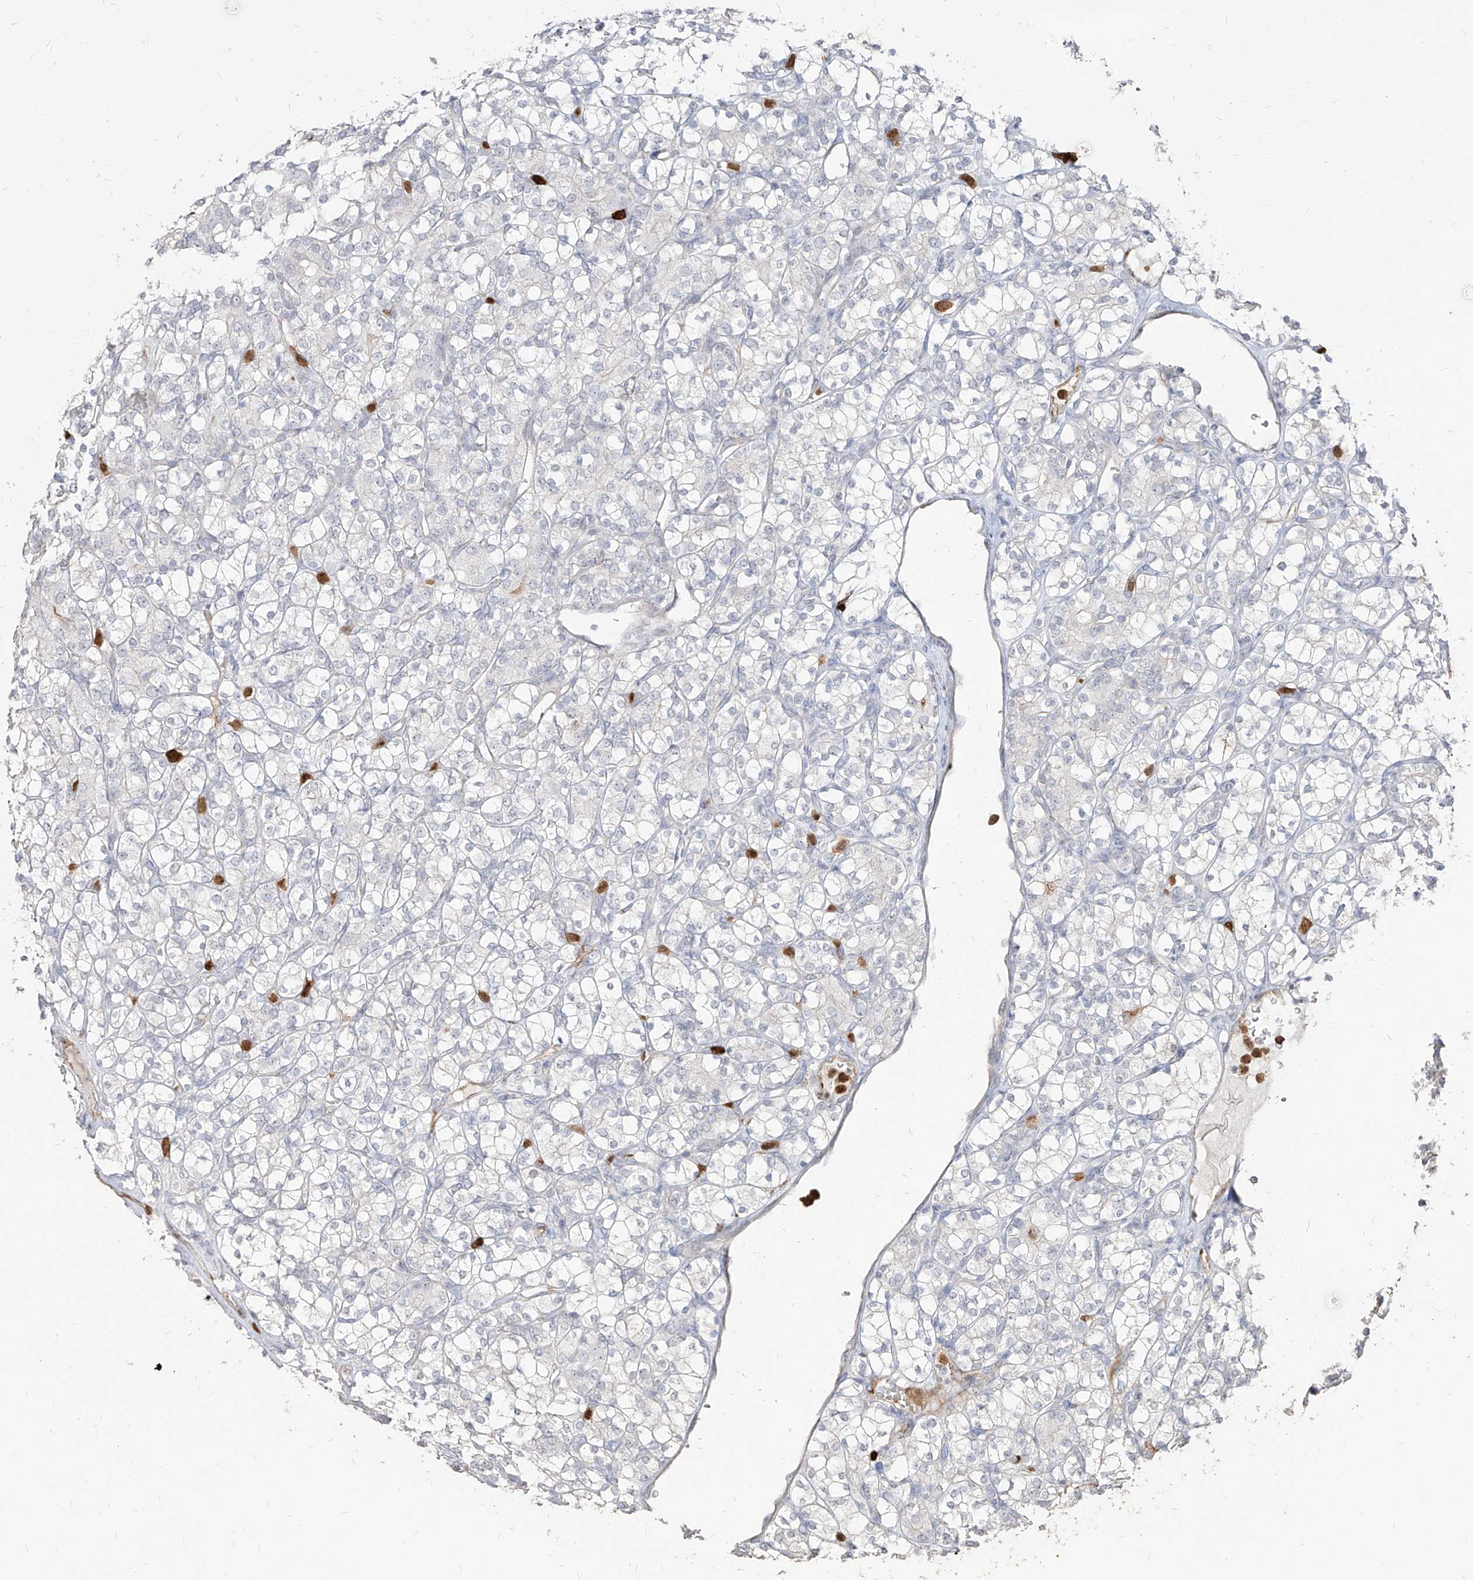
{"staining": {"intensity": "negative", "quantity": "none", "location": "none"}, "tissue": "renal cancer", "cell_type": "Tumor cells", "image_type": "cancer", "snomed": [{"axis": "morphology", "description": "Adenocarcinoma, NOS"}, {"axis": "topography", "description": "Kidney"}], "caption": "This is a image of immunohistochemistry staining of renal cancer, which shows no expression in tumor cells. (DAB immunohistochemistry (IHC), high magnification).", "gene": "ZNF227", "patient": {"sex": "male", "age": 77}}